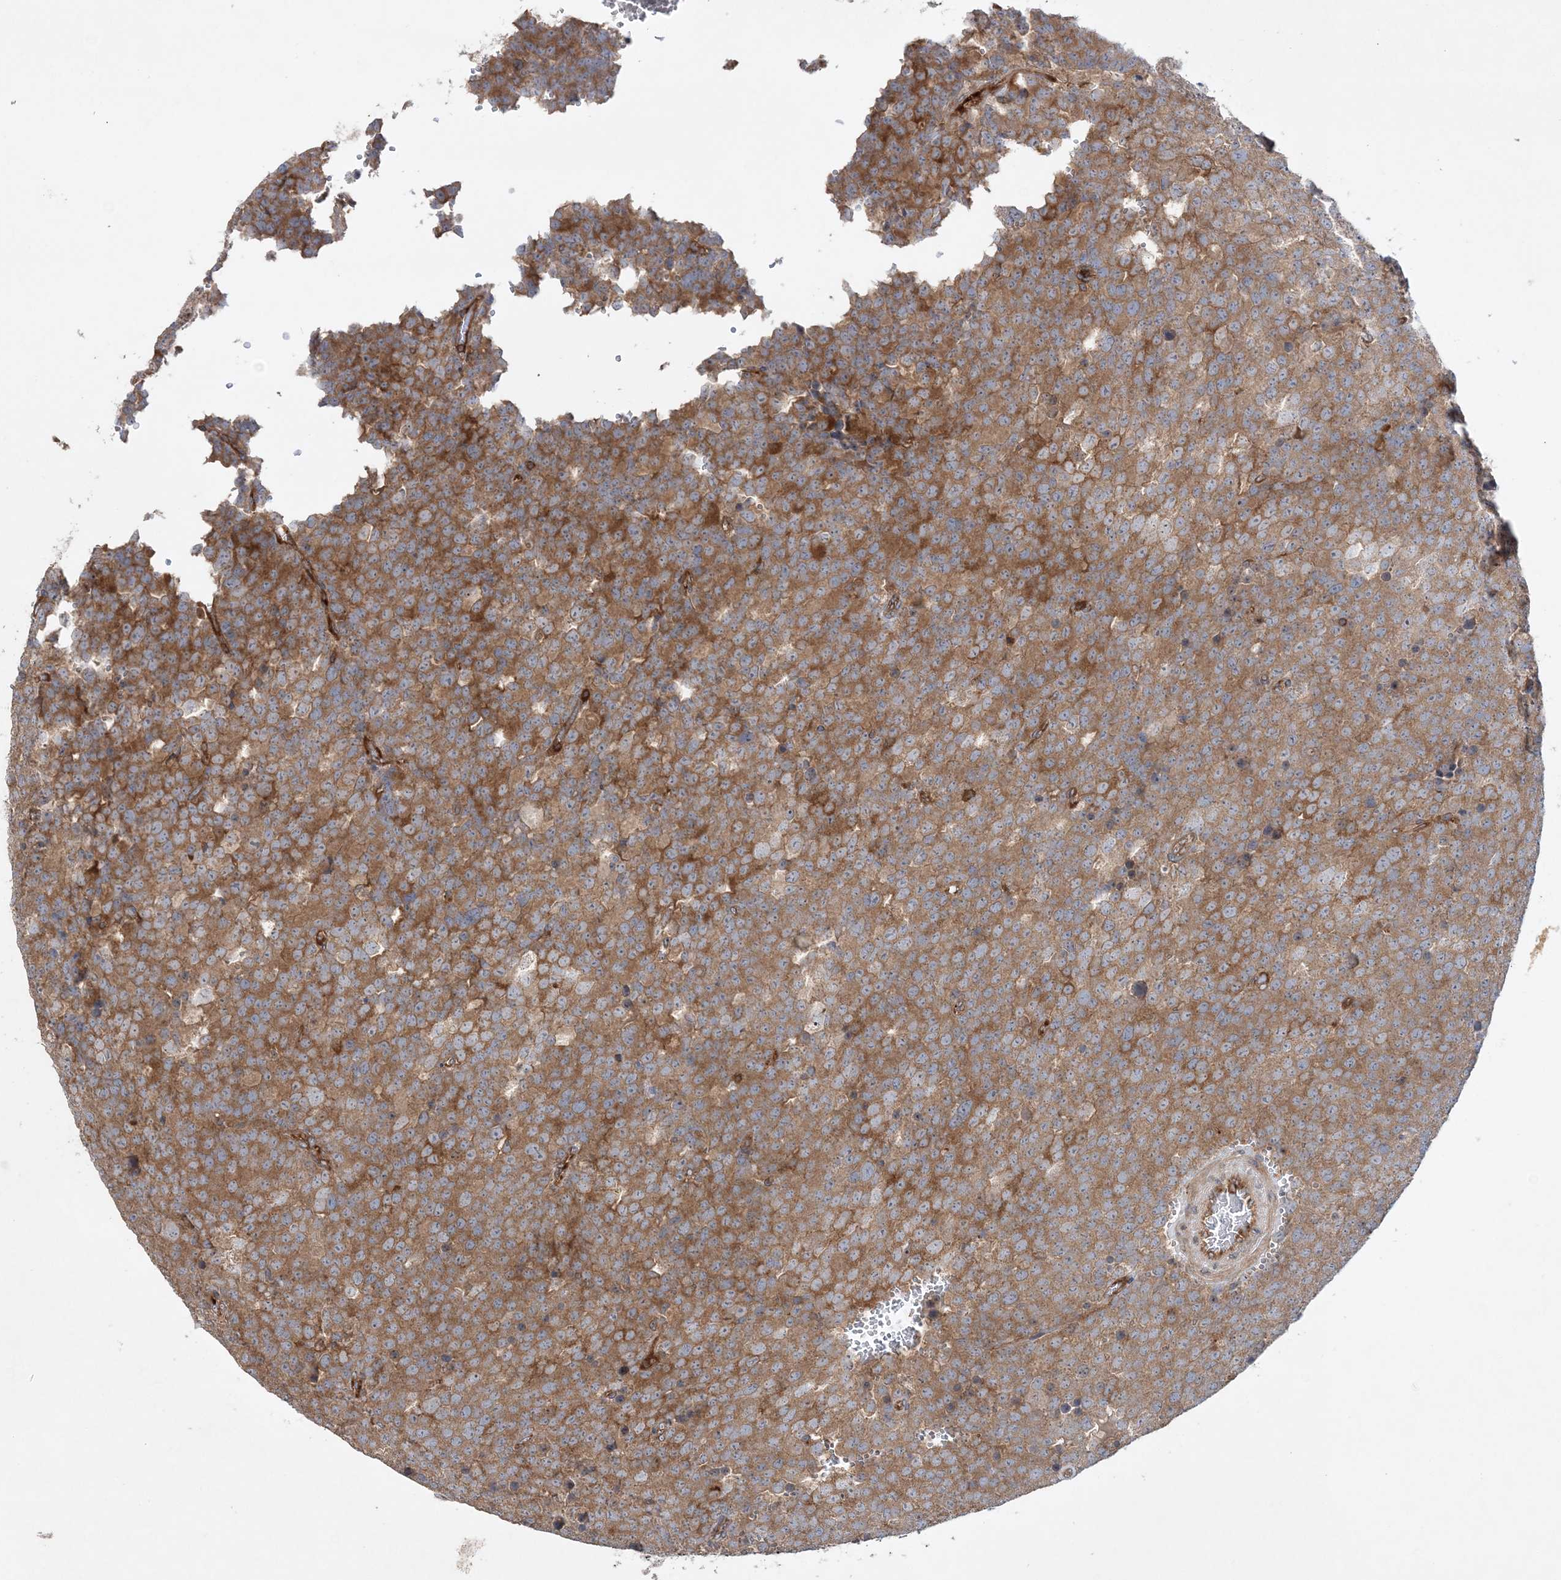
{"staining": {"intensity": "moderate", "quantity": ">75%", "location": "cytoplasmic/membranous"}, "tissue": "testis cancer", "cell_type": "Tumor cells", "image_type": "cancer", "snomed": [{"axis": "morphology", "description": "Seminoma, NOS"}, {"axis": "topography", "description": "Testis"}], "caption": "A photomicrograph of testis cancer (seminoma) stained for a protein exhibits moderate cytoplasmic/membranous brown staining in tumor cells.", "gene": "ACAP2", "patient": {"sex": "male", "age": 71}}